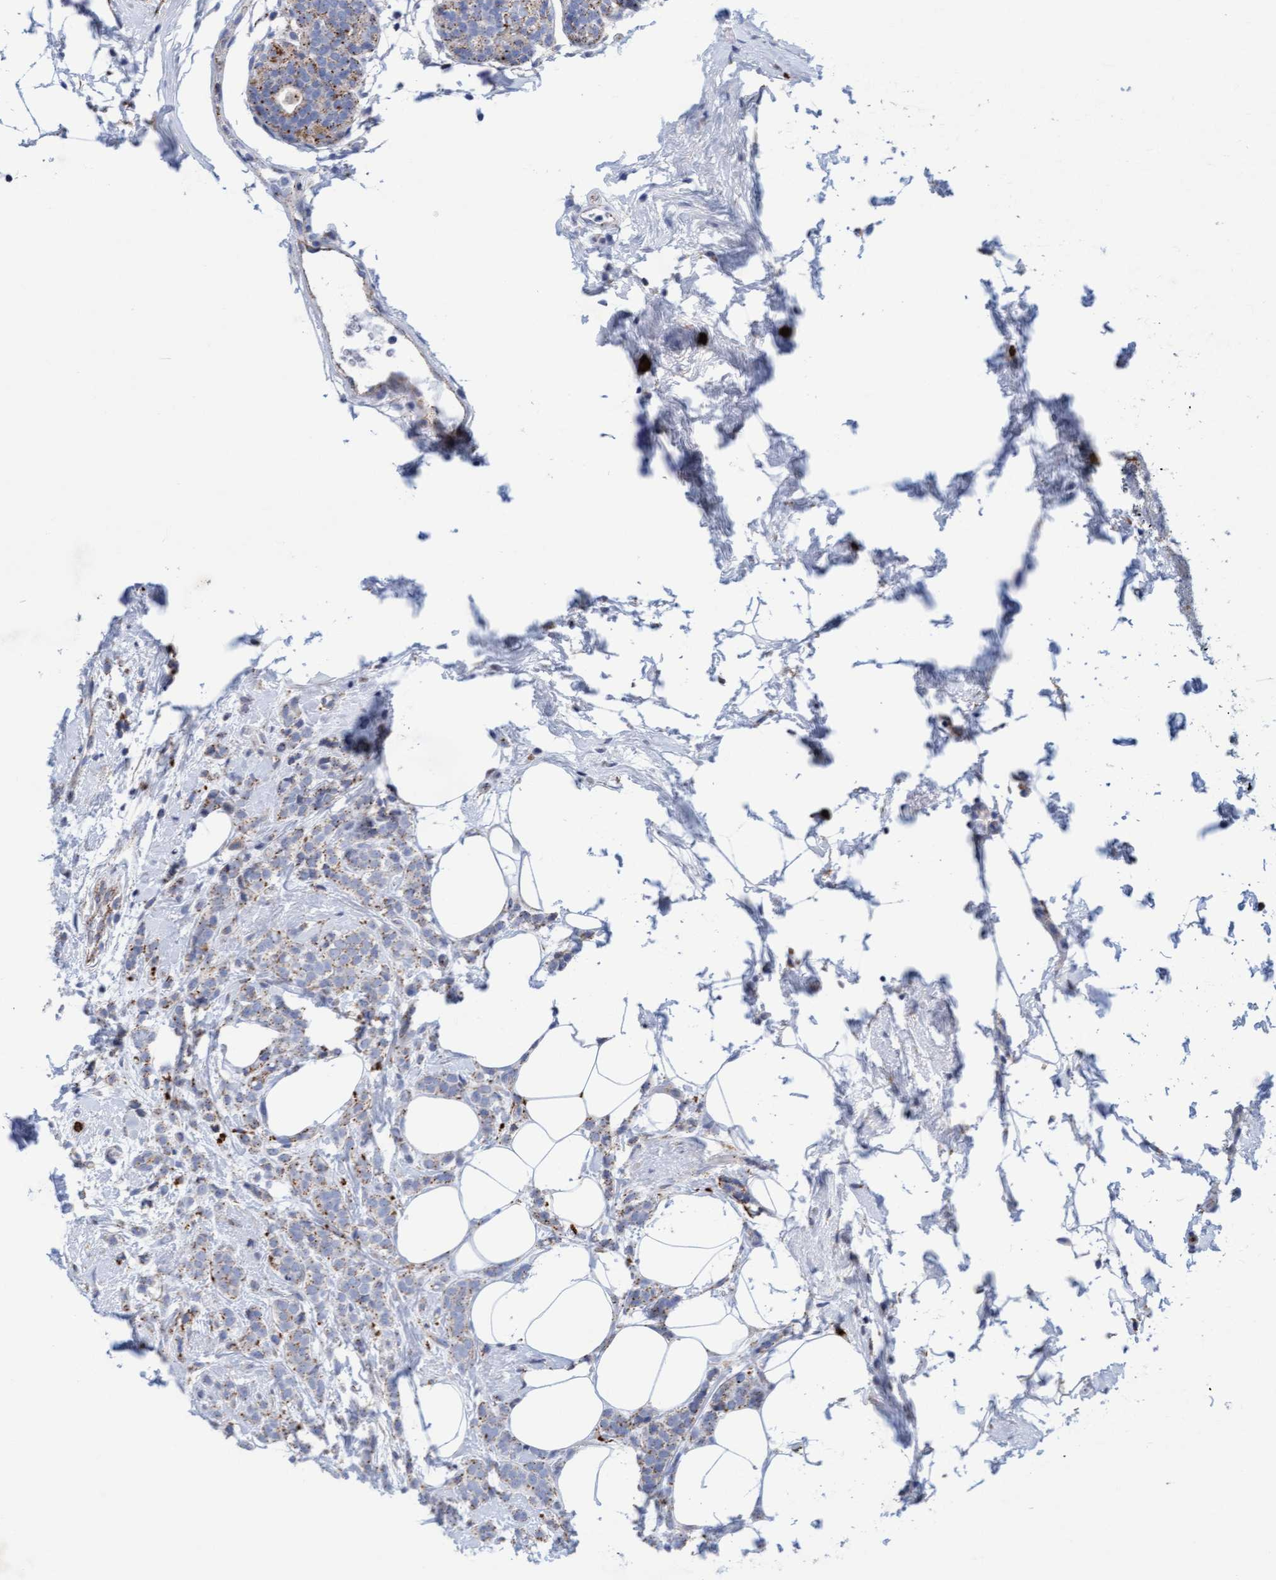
{"staining": {"intensity": "moderate", "quantity": ">75%", "location": "cytoplasmic/membranous"}, "tissue": "breast cancer", "cell_type": "Tumor cells", "image_type": "cancer", "snomed": [{"axis": "morphology", "description": "Lobular carcinoma"}, {"axis": "topography", "description": "Breast"}], "caption": "An image of lobular carcinoma (breast) stained for a protein exhibits moderate cytoplasmic/membranous brown staining in tumor cells.", "gene": "SGSH", "patient": {"sex": "female", "age": 50}}